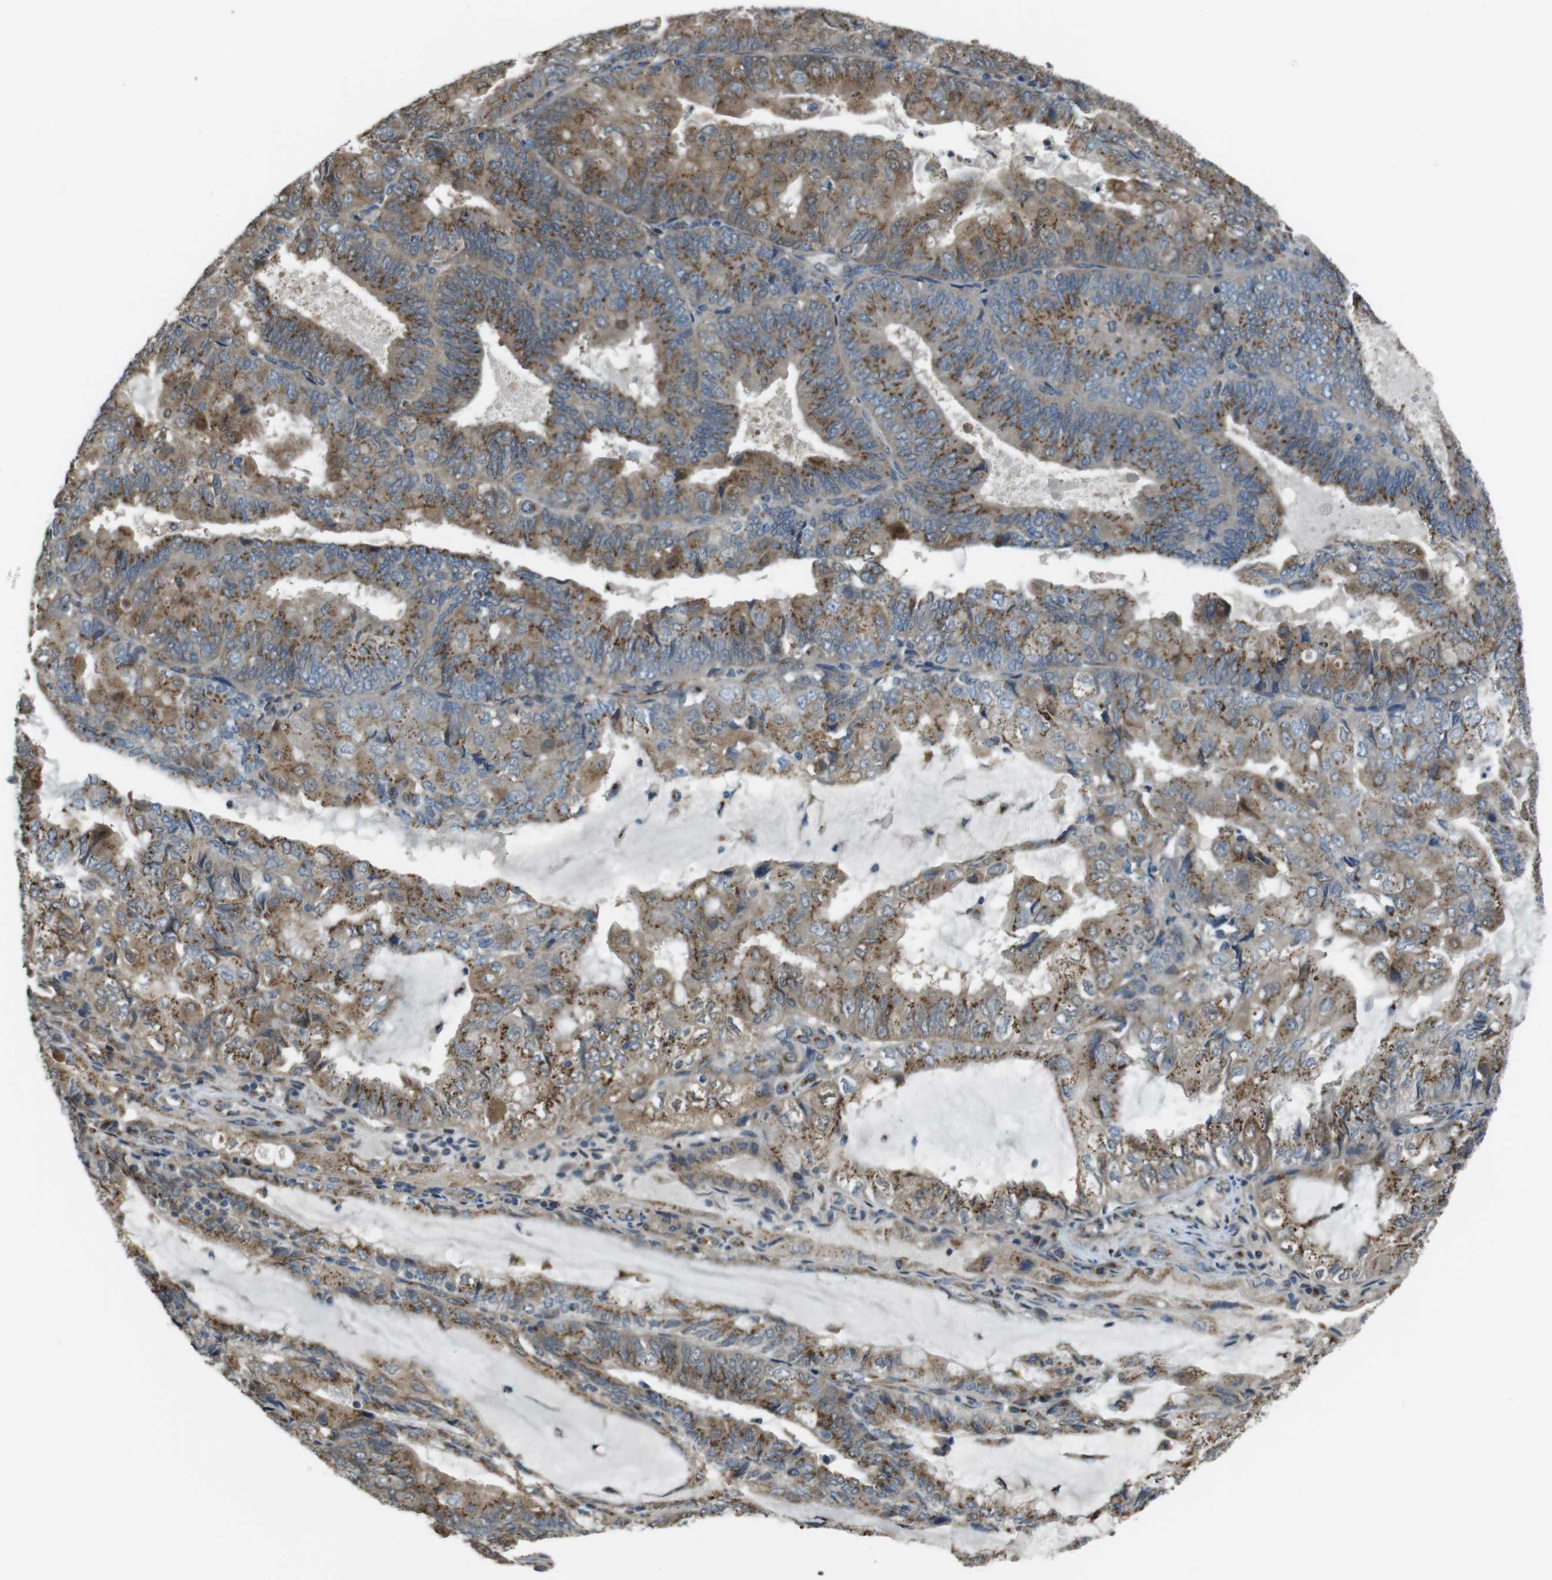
{"staining": {"intensity": "moderate", "quantity": ">75%", "location": "cytoplasmic/membranous"}, "tissue": "endometrial cancer", "cell_type": "Tumor cells", "image_type": "cancer", "snomed": [{"axis": "morphology", "description": "Adenocarcinoma, NOS"}, {"axis": "topography", "description": "Endometrium"}], "caption": "Endometrial adenocarcinoma stained for a protein (brown) shows moderate cytoplasmic/membranous positive positivity in approximately >75% of tumor cells.", "gene": "RAB6A", "patient": {"sex": "female", "age": 81}}